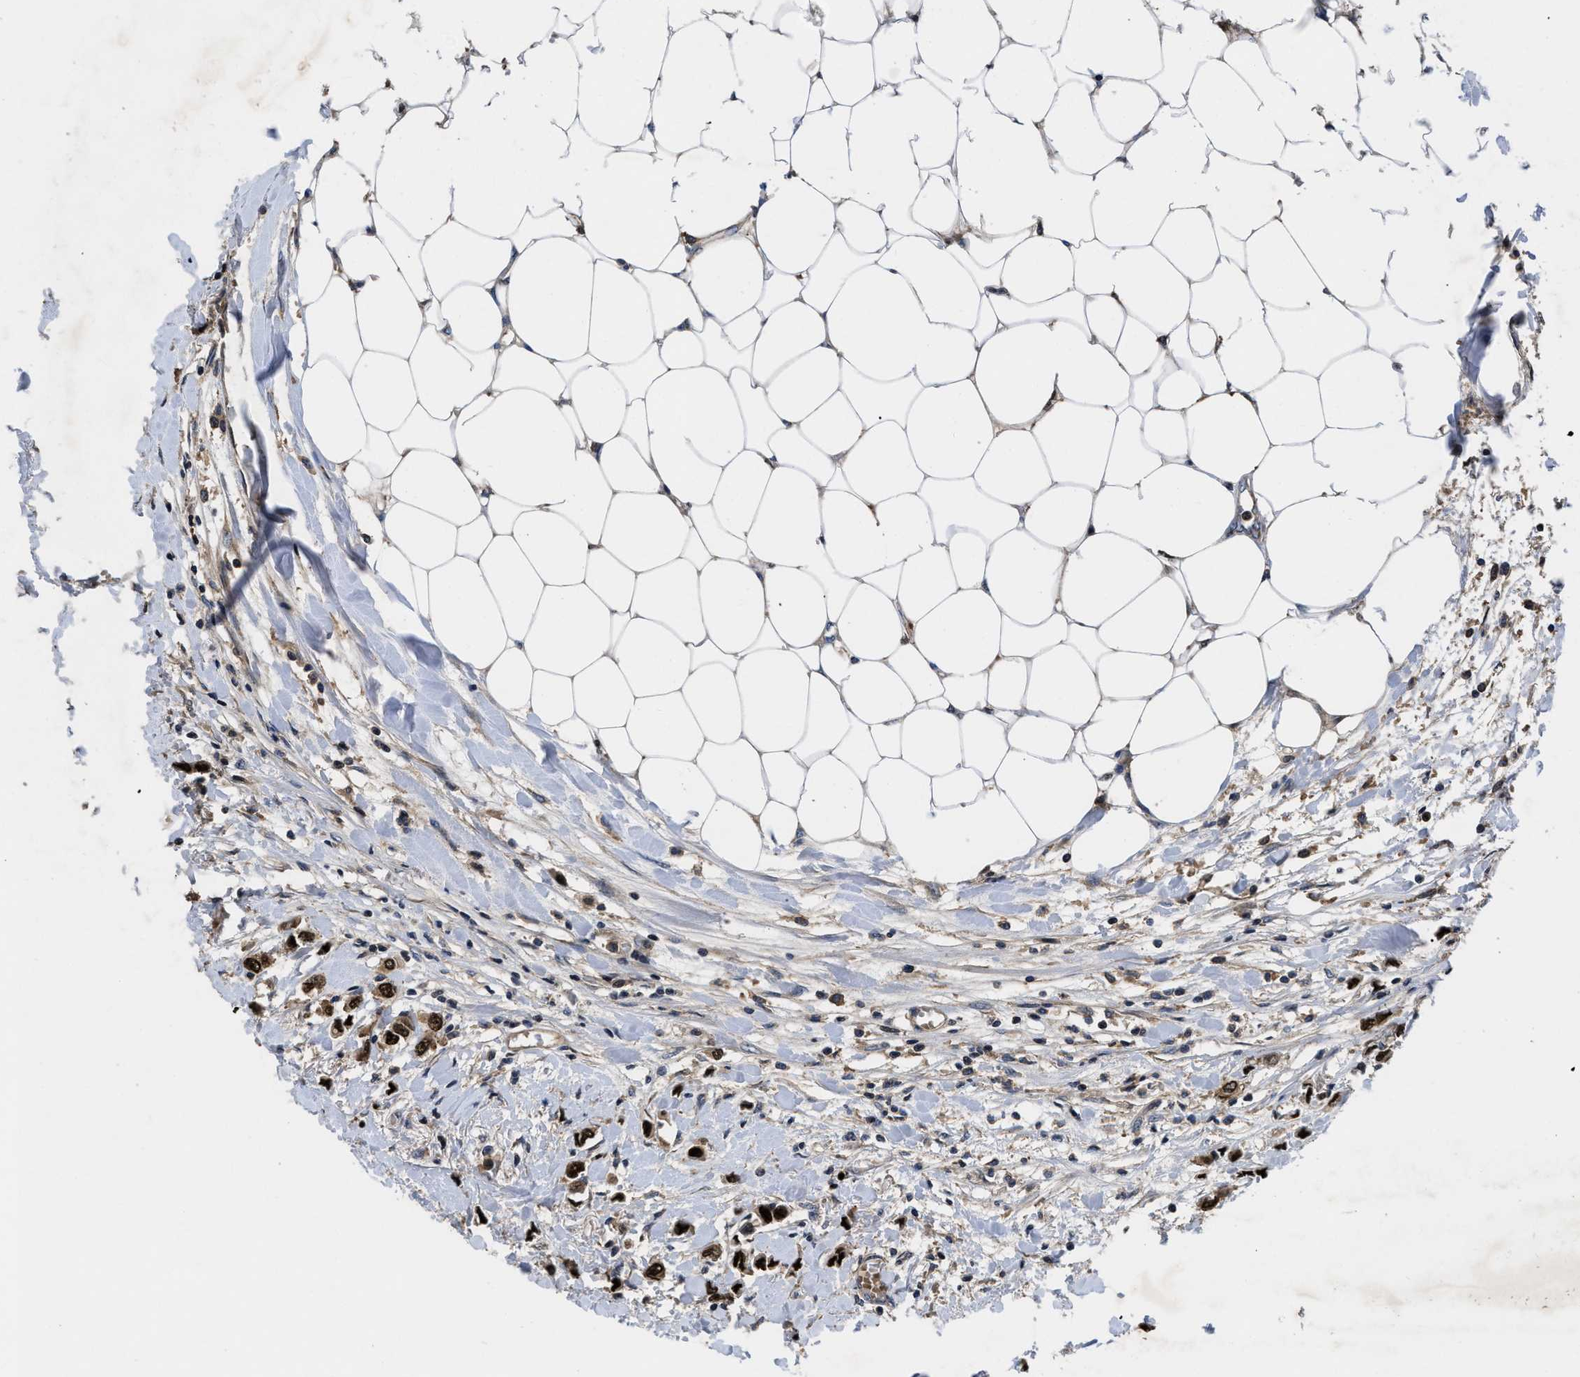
{"staining": {"intensity": "strong", "quantity": ">75%", "location": "cytoplasmic/membranous,nuclear"}, "tissue": "breast cancer", "cell_type": "Tumor cells", "image_type": "cancer", "snomed": [{"axis": "morphology", "description": "Lobular carcinoma"}, {"axis": "topography", "description": "Breast"}], "caption": "Brown immunohistochemical staining in human breast cancer demonstrates strong cytoplasmic/membranous and nuclear staining in about >75% of tumor cells.", "gene": "FAM200A", "patient": {"sex": "female", "age": 51}}